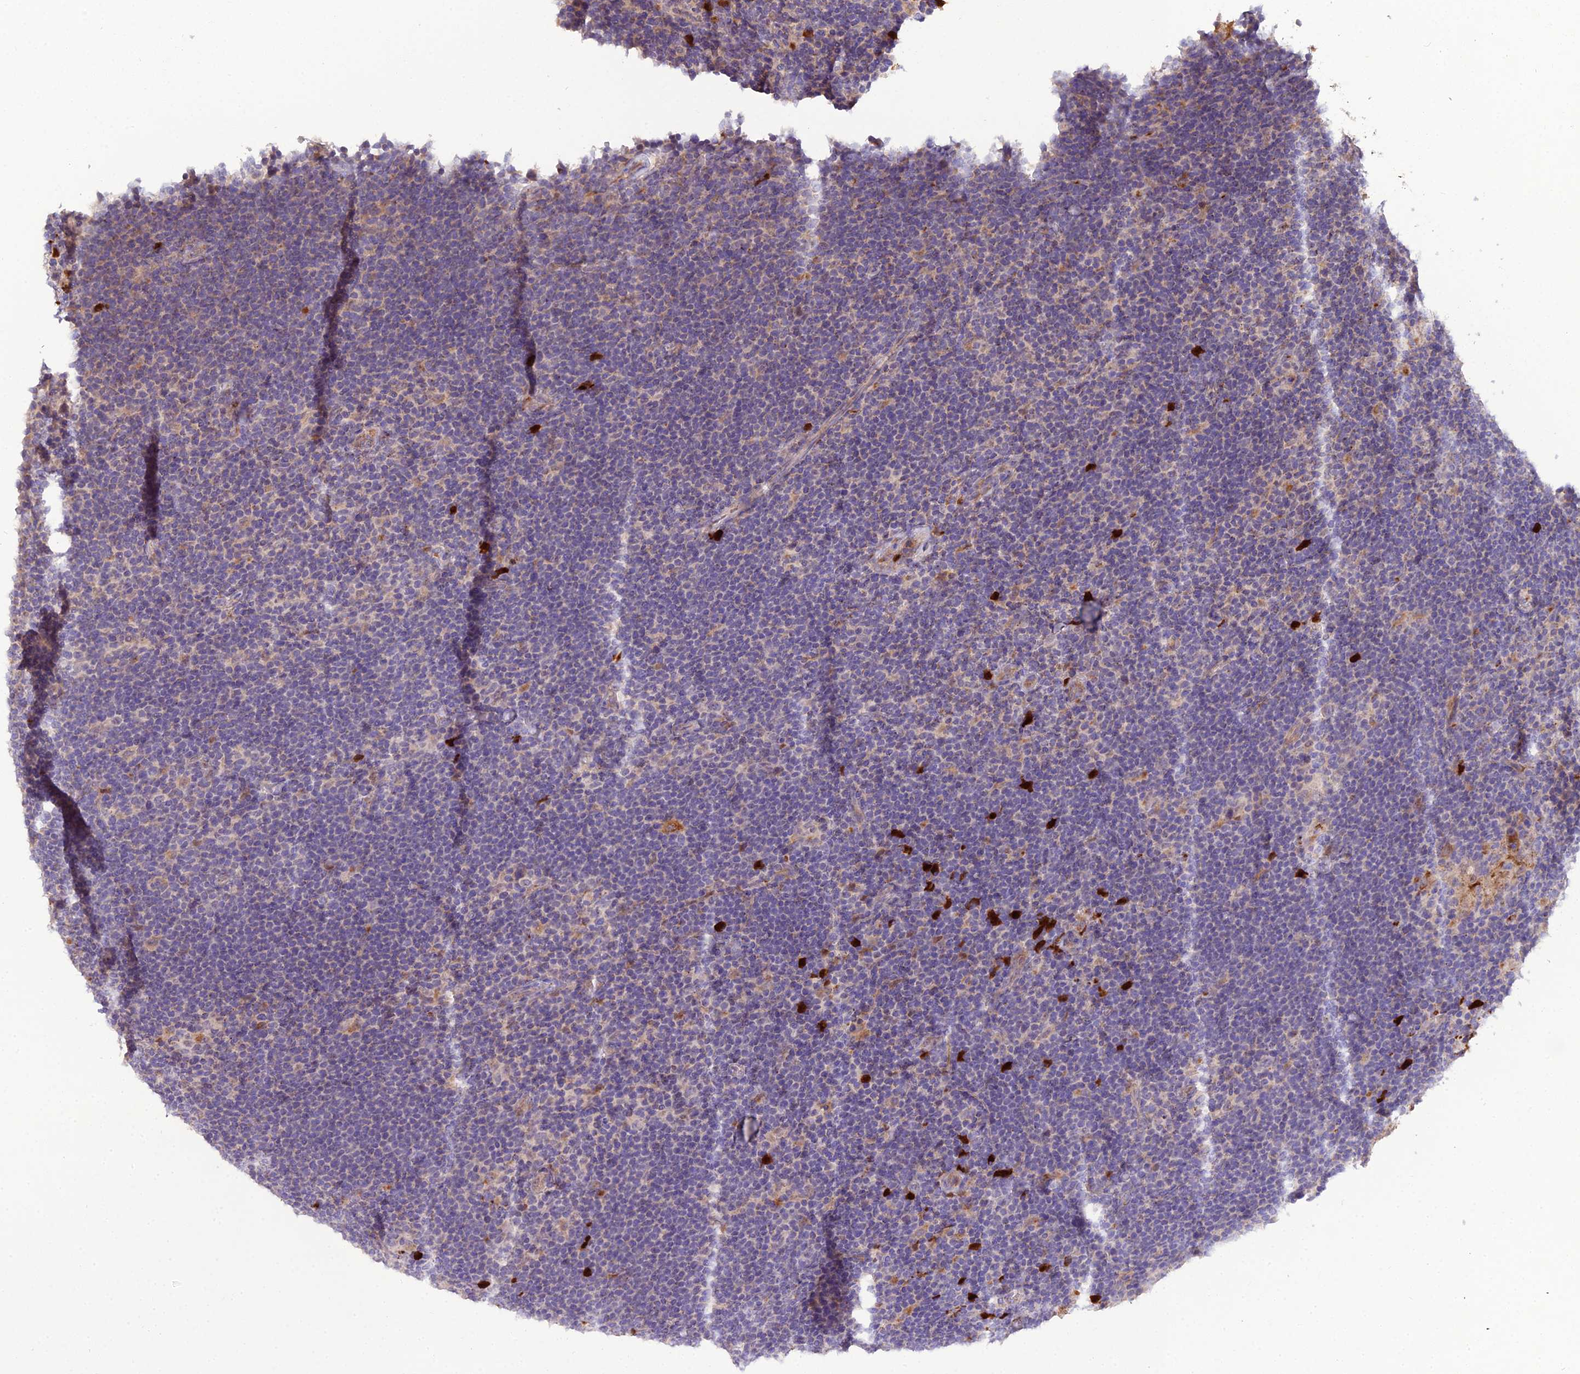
{"staining": {"intensity": "moderate", "quantity": "<25%", "location": "cytoplasmic/membranous"}, "tissue": "lymphoma", "cell_type": "Tumor cells", "image_type": "cancer", "snomed": [{"axis": "morphology", "description": "Hodgkin's disease, NOS"}, {"axis": "topography", "description": "Lymph node"}], "caption": "This histopathology image shows IHC staining of human Hodgkin's disease, with low moderate cytoplasmic/membranous positivity in approximately <25% of tumor cells.", "gene": "EID2", "patient": {"sex": "female", "age": 57}}